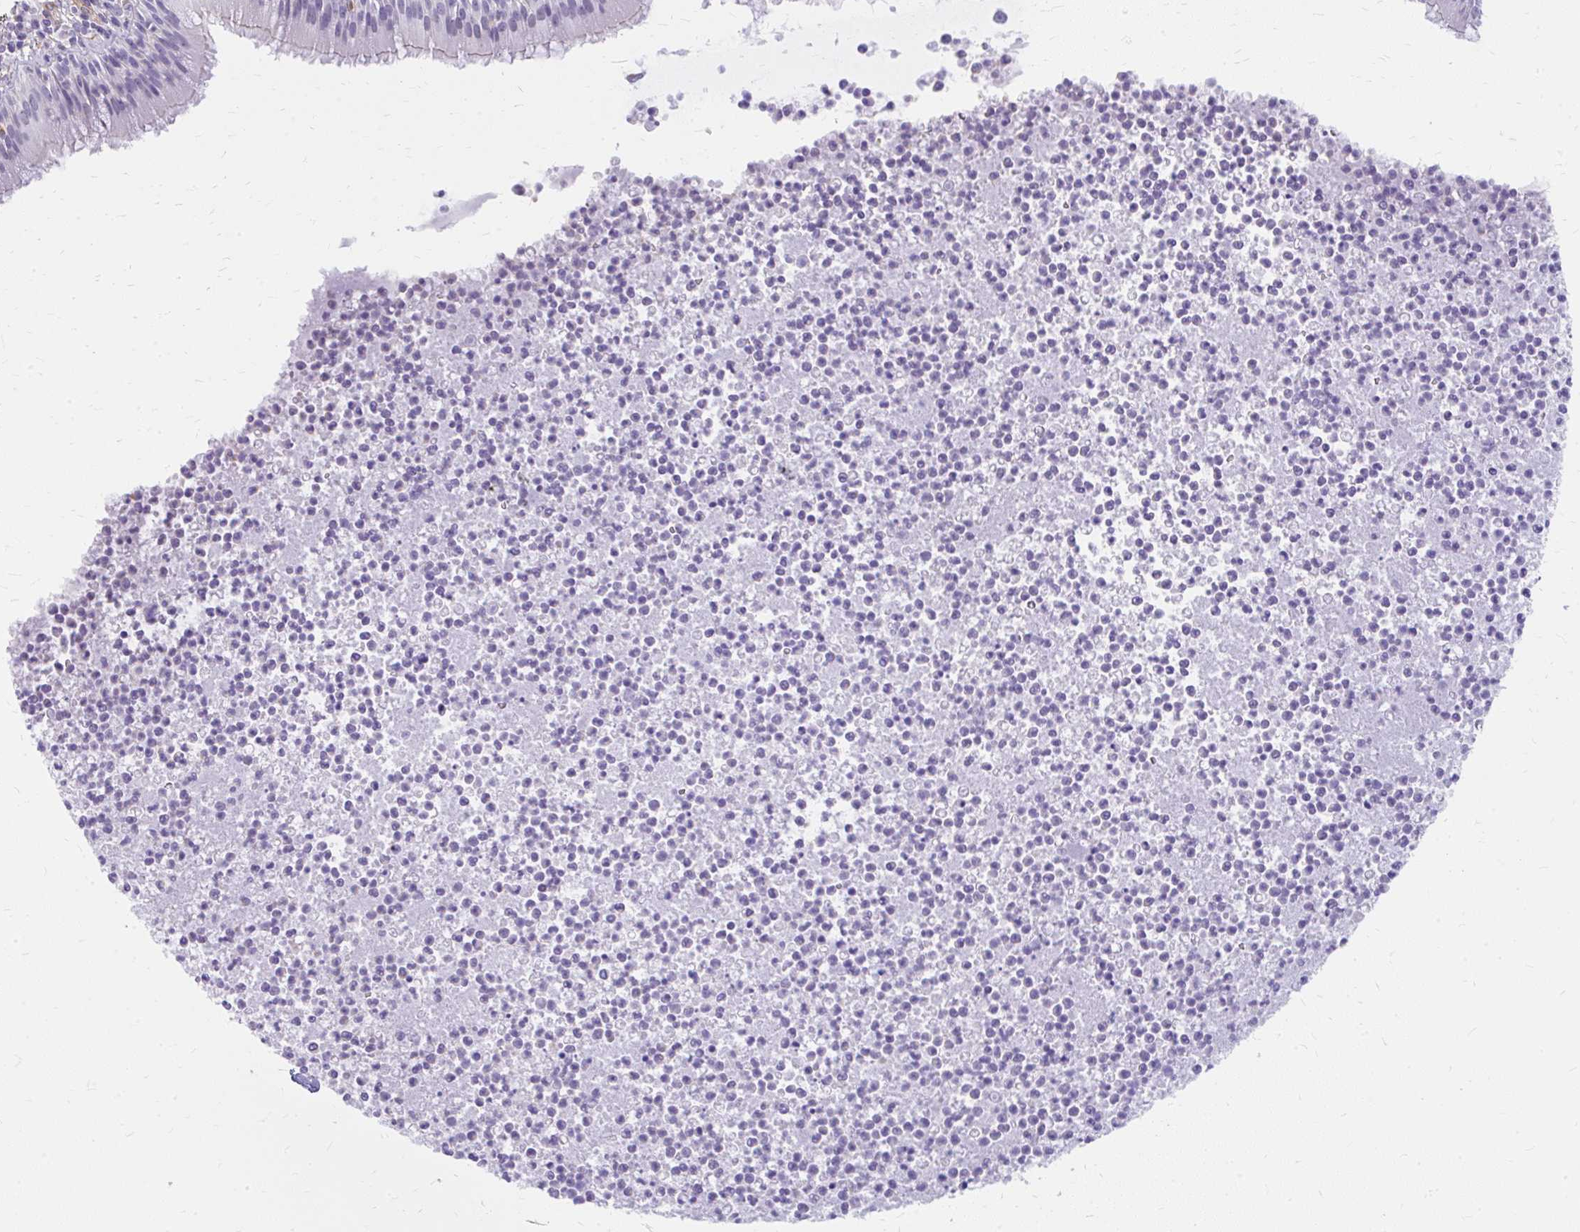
{"staining": {"intensity": "negative", "quantity": "none", "location": "none"}, "tissue": "bronchus", "cell_type": "Respiratory epithelial cells", "image_type": "normal", "snomed": [{"axis": "morphology", "description": "Normal tissue, NOS"}, {"axis": "topography", "description": "Cartilage tissue"}, {"axis": "topography", "description": "Bronchus"}], "caption": "DAB immunohistochemical staining of benign bronchus demonstrates no significant positivity in respiratory epithelial cells.", "gene": "FAM83C", "patient": {"sex": "male", "age": 56}}